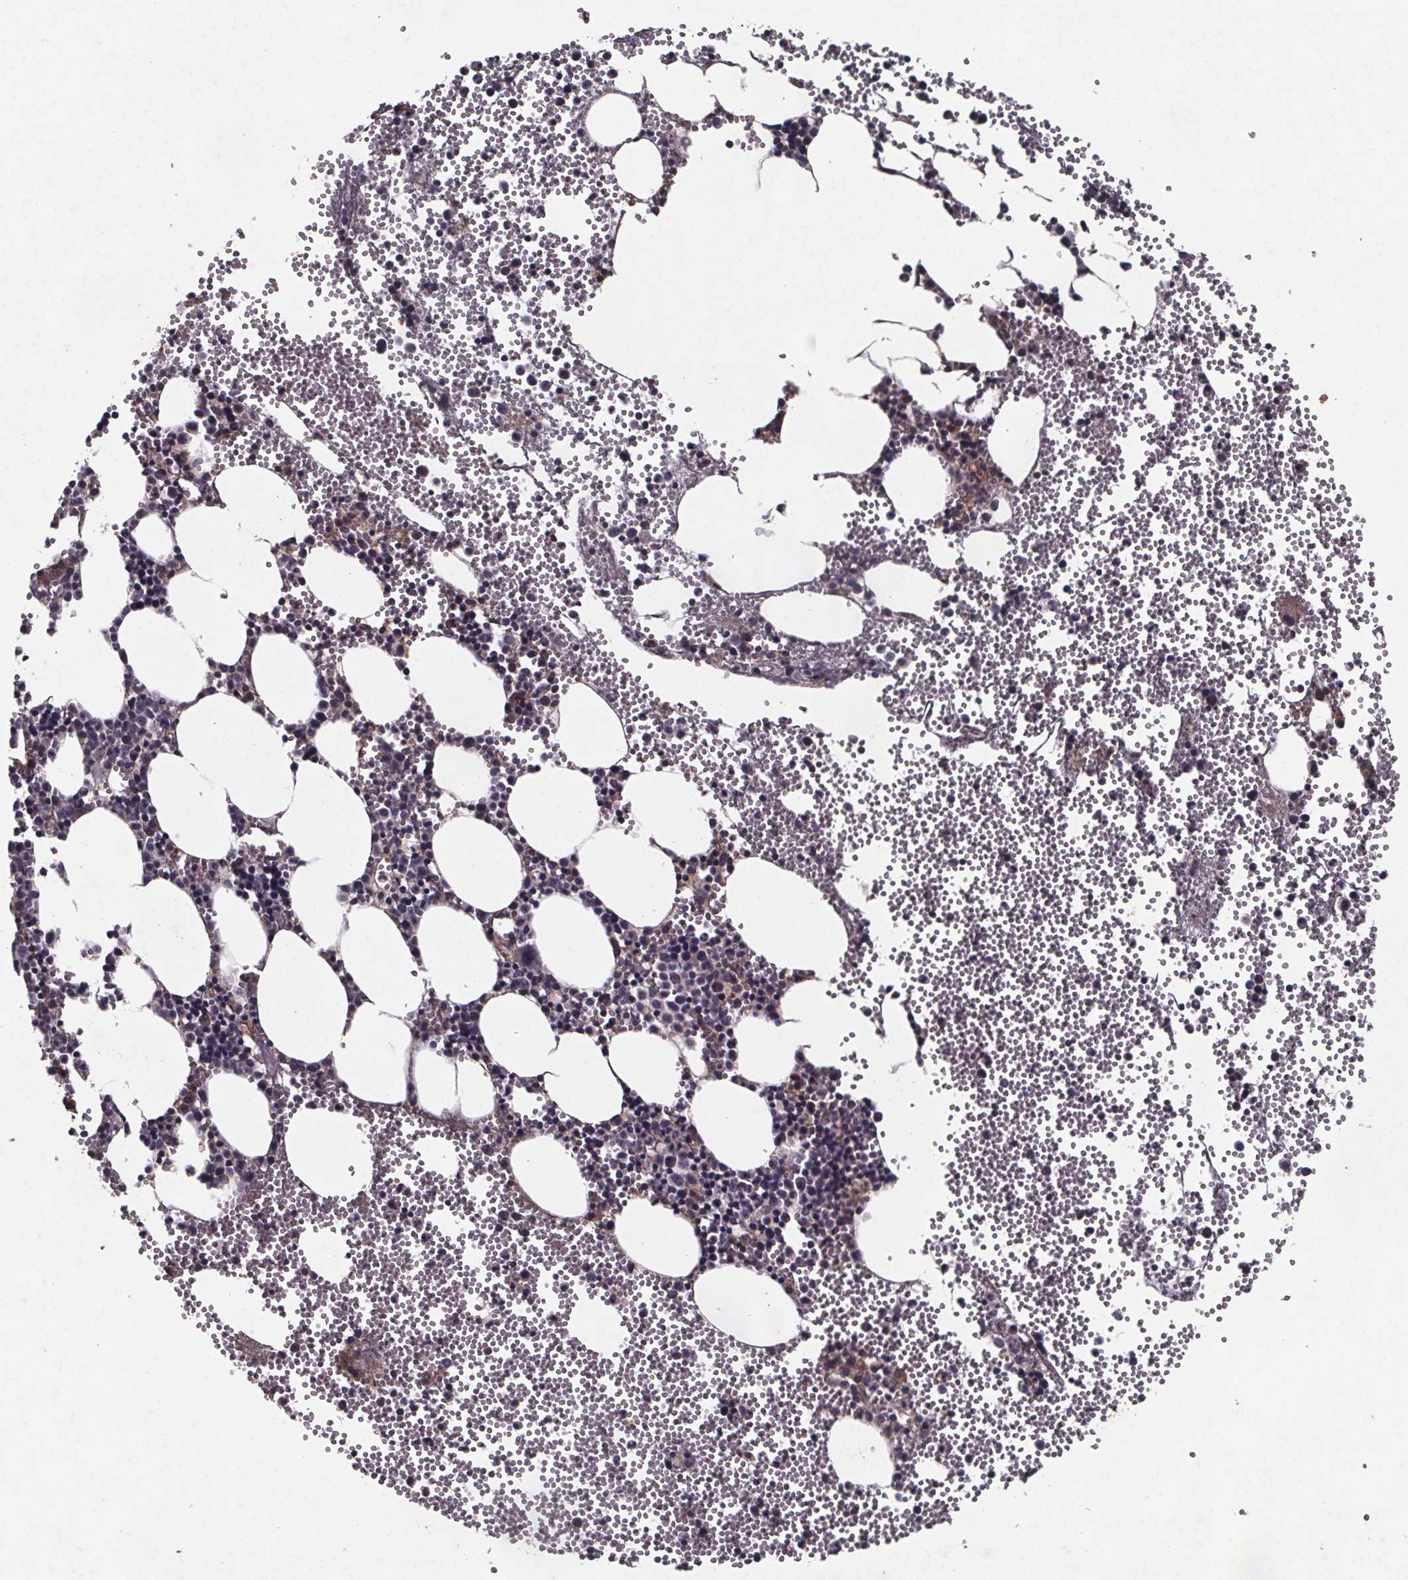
{"staining": {"intensity": "negative", "quantity": "none", "location": "none"}, "tissue": "bone marrow", "cell_type": "Hematopoietic cells", "image_type": "normal", "snomed": [{"axis": "morphology", "description": "Normal tissue, NOS"}, {"axis": "topography", "description": "Bone marrow"}], "caption": "Immunohistochemical staining of normal human bone marrow demonstrates no significant staining in hematopoietic cells.", "gene": "FASTKD3", "patient": {"sex": "male", "age": 89}}